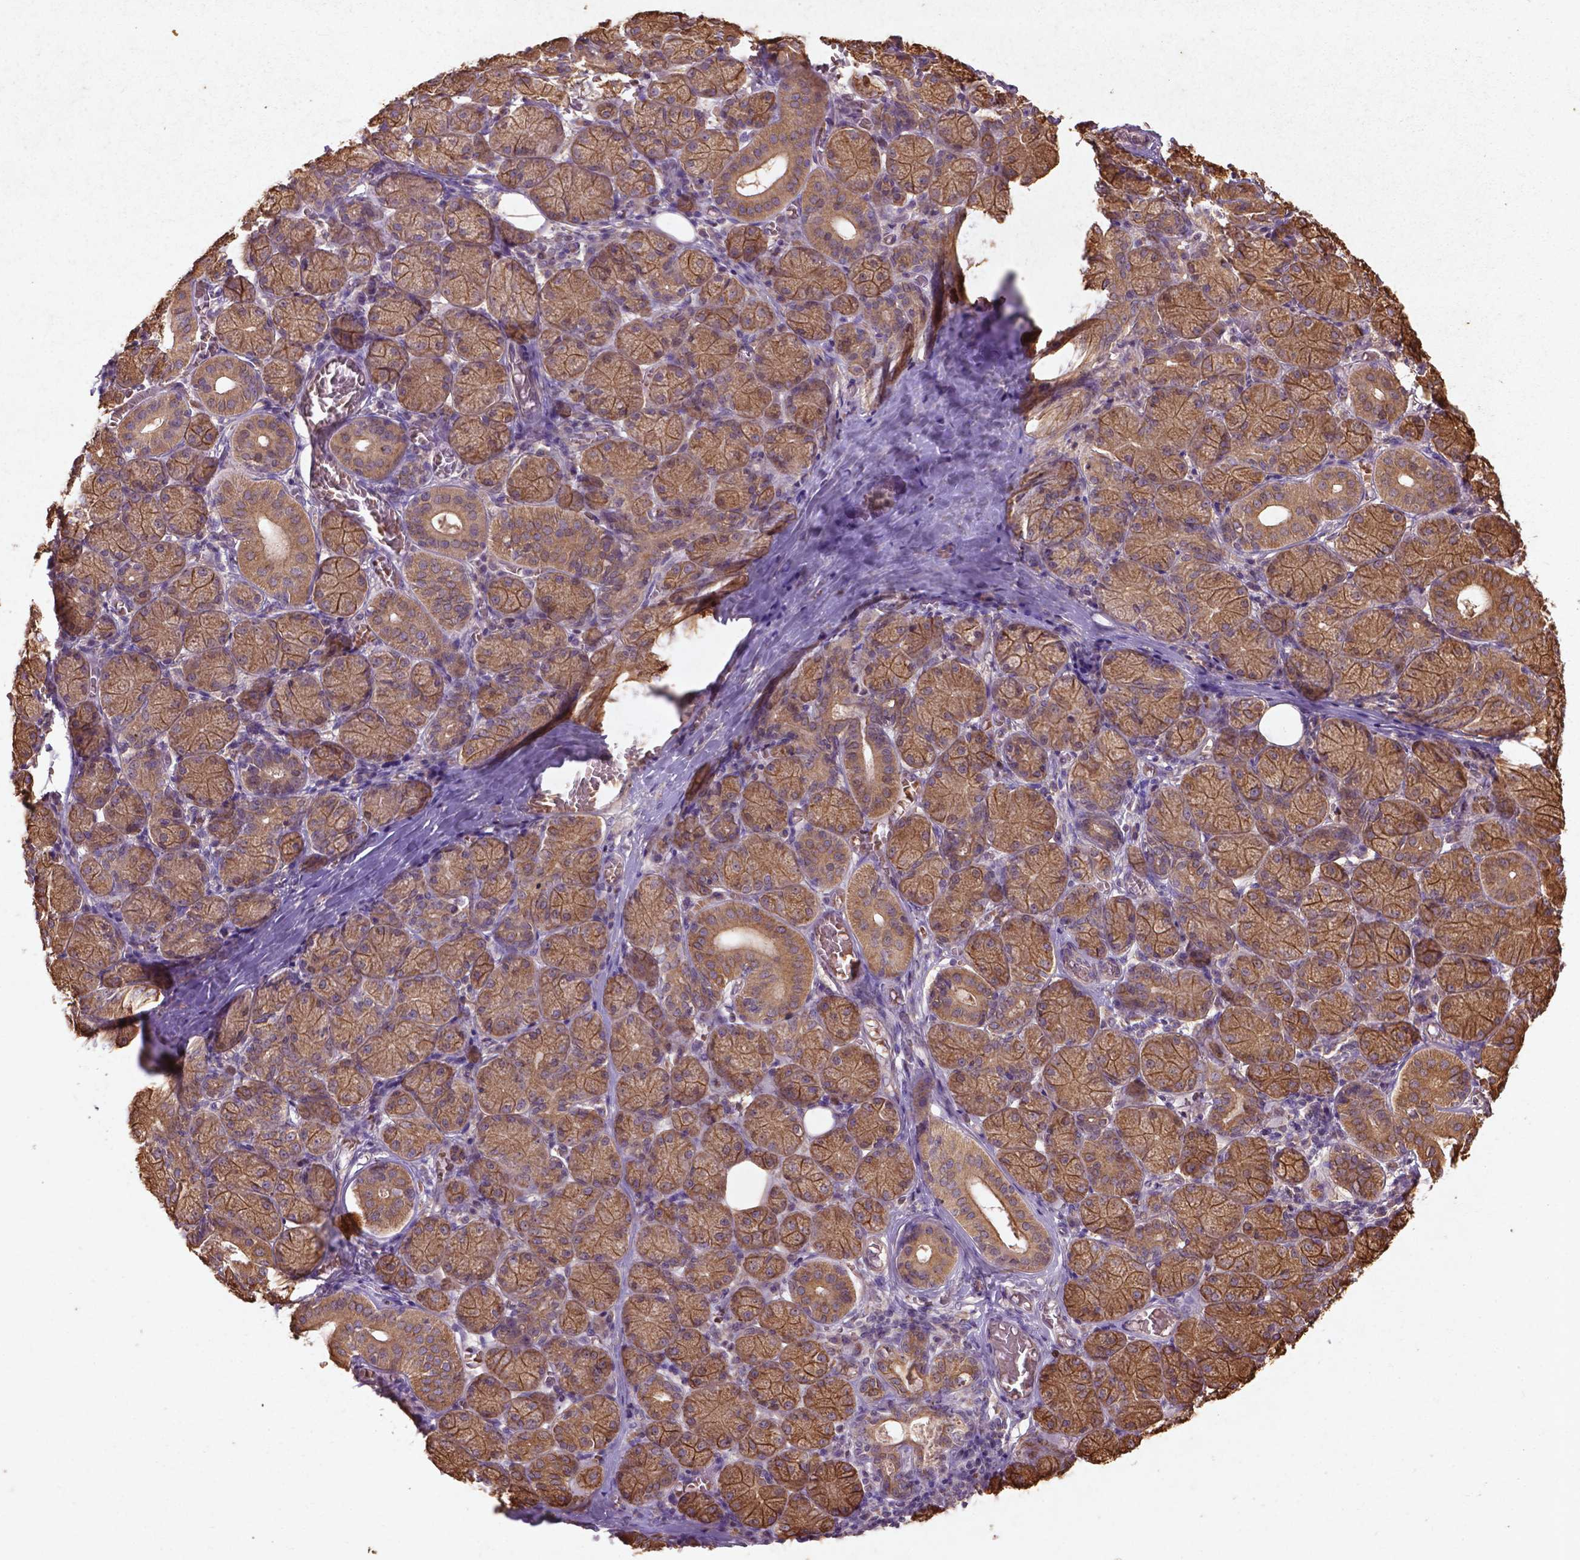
{"staining": {"intensity": "moderate", "quantity": ">75%", "location": "cytoplasmic/membranous"}, "tissue": "salivary gland", "cell_type": "Glandular cells", "image_type": "normal", "snomed": [{"axis": "morphology", "description": "Normal tissue, NOS"}, {"axis": "topography", "description": "Salivary gland"}, {"axis": "topography", "description": "Peripheral nerve tissue"}], "caption": "High-power microscopy captured an immunohistochemistry photomicrograph of unremarkable salivary gland, revealing moderate cytoplasmic/membranous staining in approximately >75% of glandular cells. (brown staining indicates protein expression, while blue staining denotes nuclei).", "gene": "COQ2", "patient": {"sex": "female", "age": 24}}